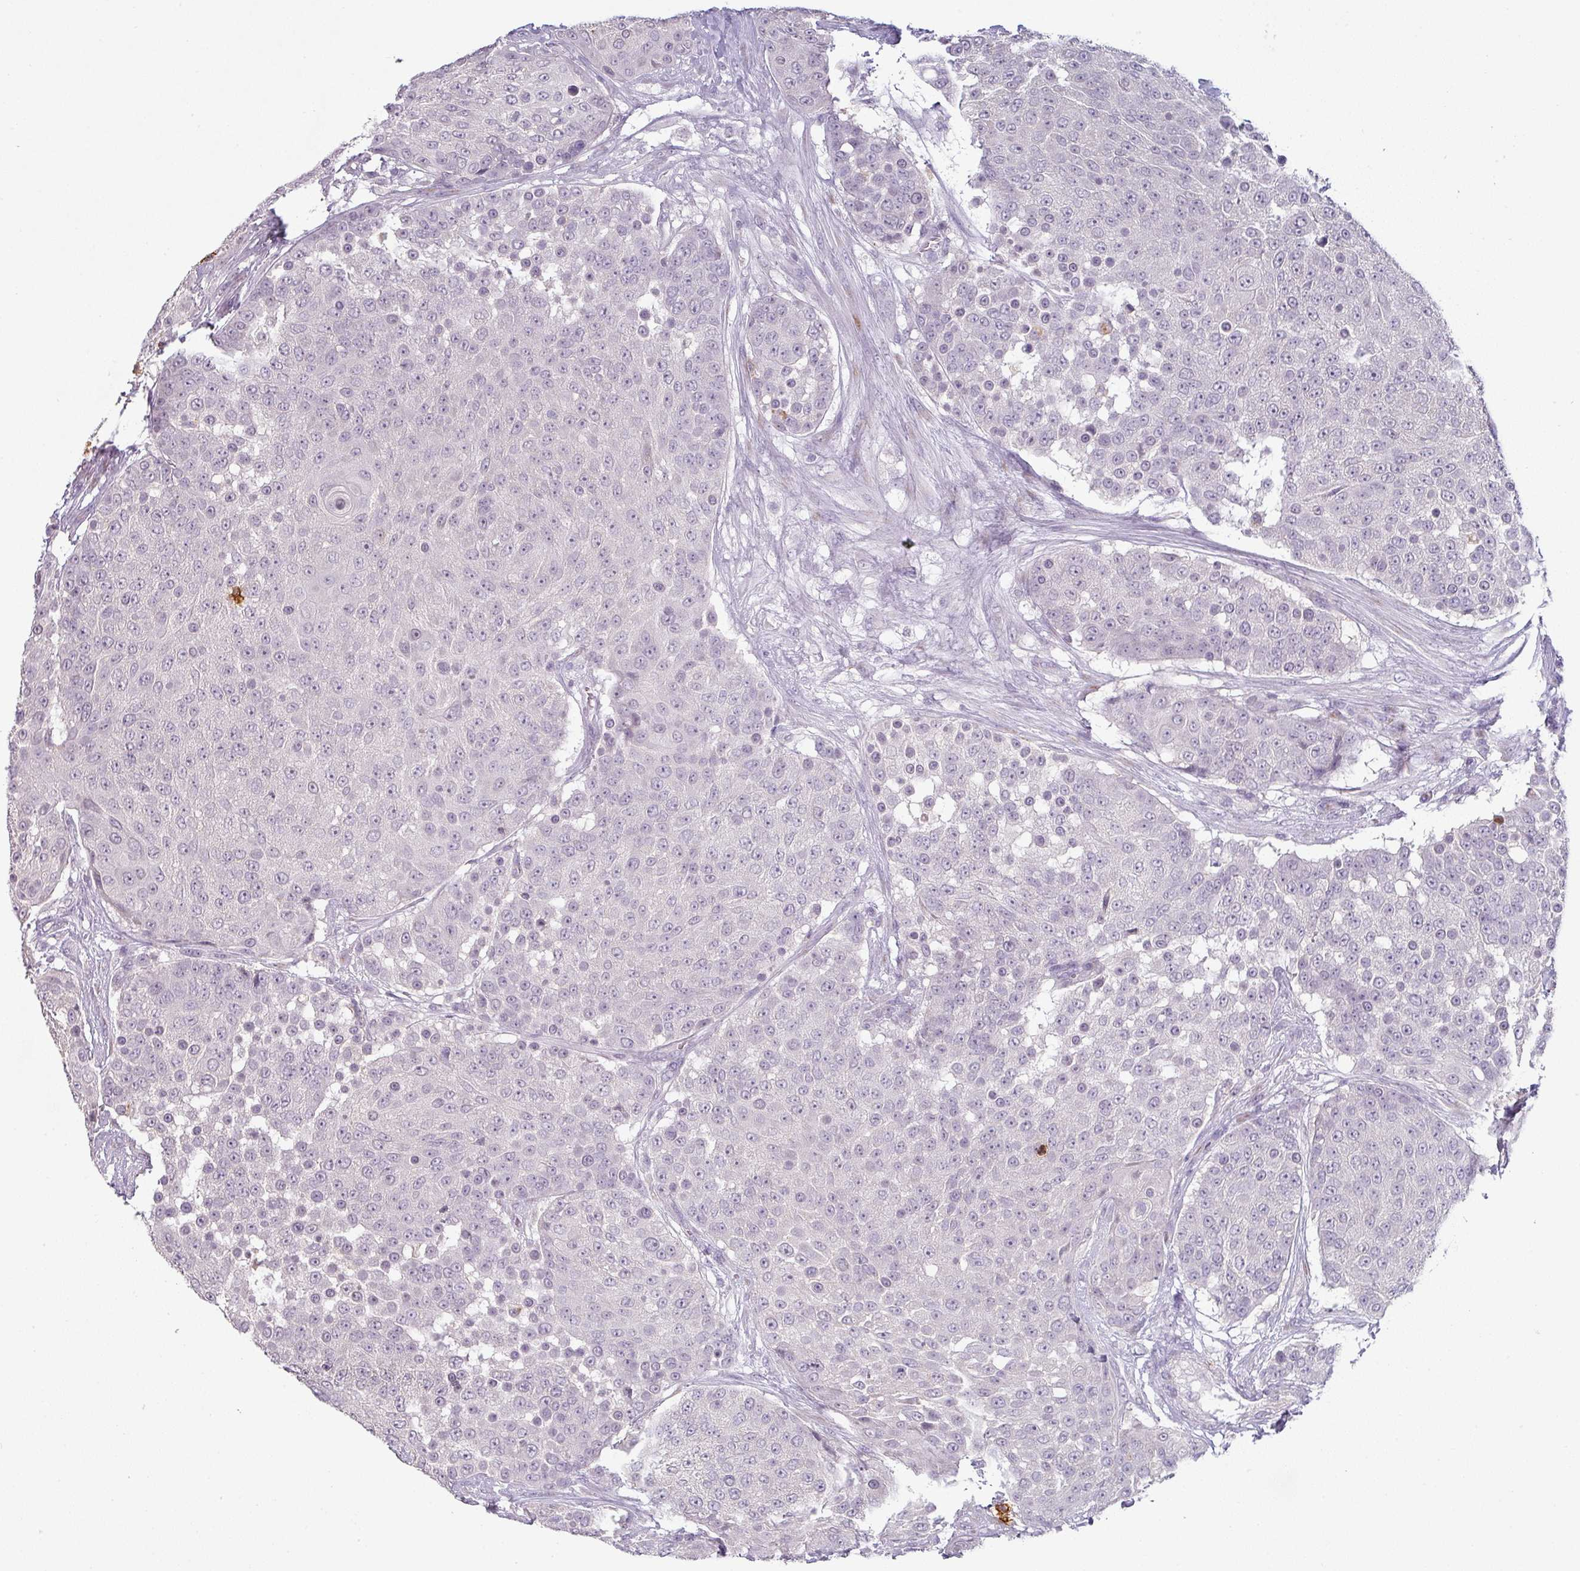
{"staining": {"intensity": "negative", "quantity": "none", "location": "none"}, "tissue": "urothelial cancer", "cell_type": "Tumor cells", "image_type": "cancer", "snomed": [{"axis": "morphology", "description": "Urothelial carcinoma, High grade"}, {"axis": "topography", "description": "Urinary bladder"}], "caption": "This micrograph is of urothelial carcinoma (high-grade) stained with immunohistochemistry (IHC) to label a protein in brown with the nuclei are counter-stained blue. There is no positivity in tumor cells.", "gene": "MAGEC3", "patient": {"sex": "female", "age": 63}}